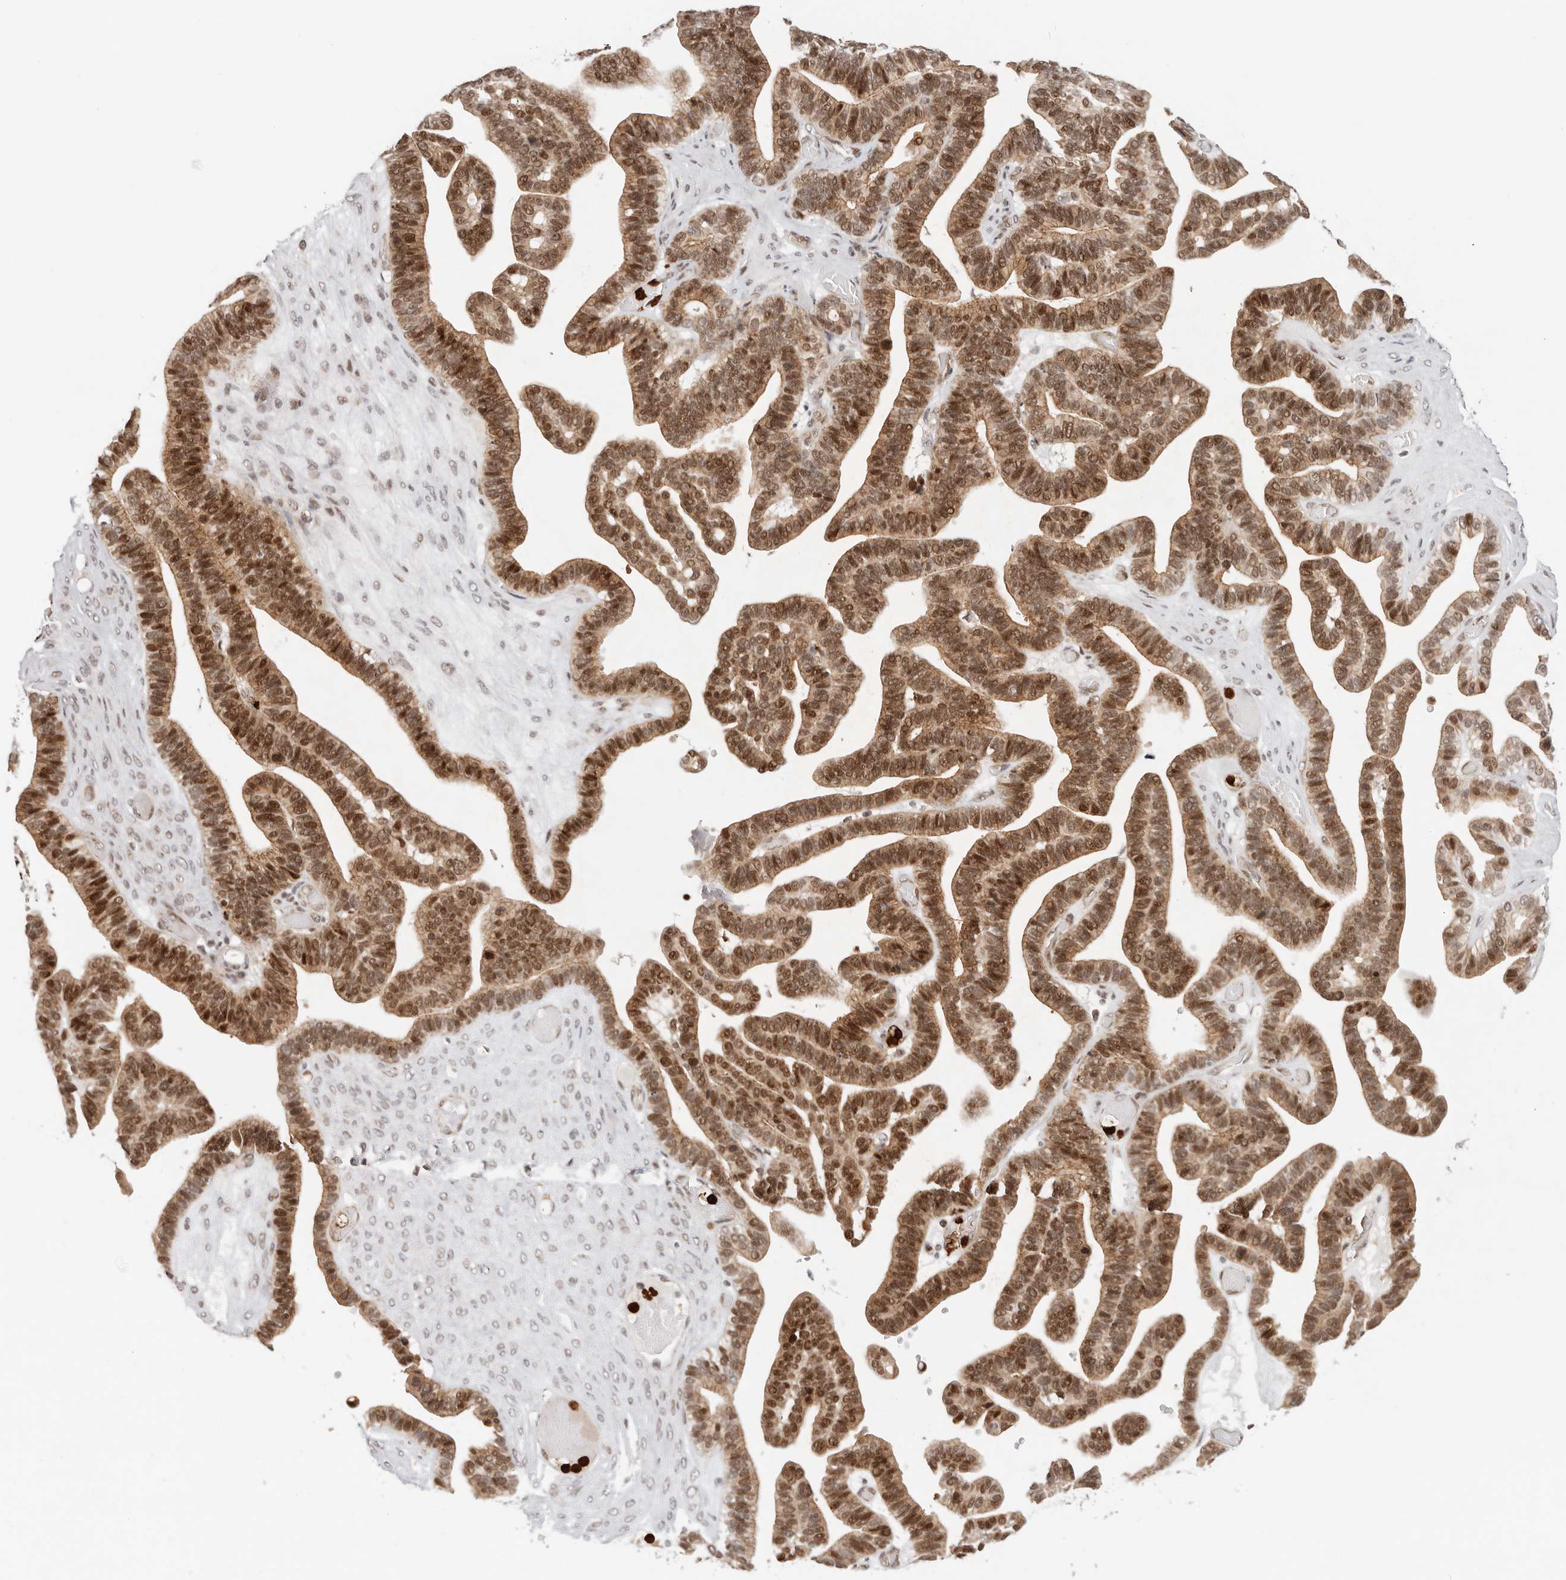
{"staining": {"intensity": "strong", "quantity": ">75%", "location": "cytoplasmic/membranous,nuclear"}, "tissue": "ovarian cancer", "cell_type": "Tumor cells", "image_type": "cancer", "snomed": [{"axis": "morphology", "description": "Cystadenocarcinoma, serous, NOS"}, {"axis": "topography", "description": "Ovary"}], "caption": "Immunohistochemistry (IHC) staining of ovarian serous cystadenocarcinoma, which demonstrates high levels of strong cytoplasmic/membranous and nuclear staining in about >75% of tumor cells indicating strong cytoplasmic/membranous and nuclear protein staining. The staining was performed using DAB (3,3'-diaminobenzidine) (brown) for protein detection and nuclei were counterstained in hematoxylin (blue).", "gene": "AFDN", "patient": {"sex": "female", "age": 56}}